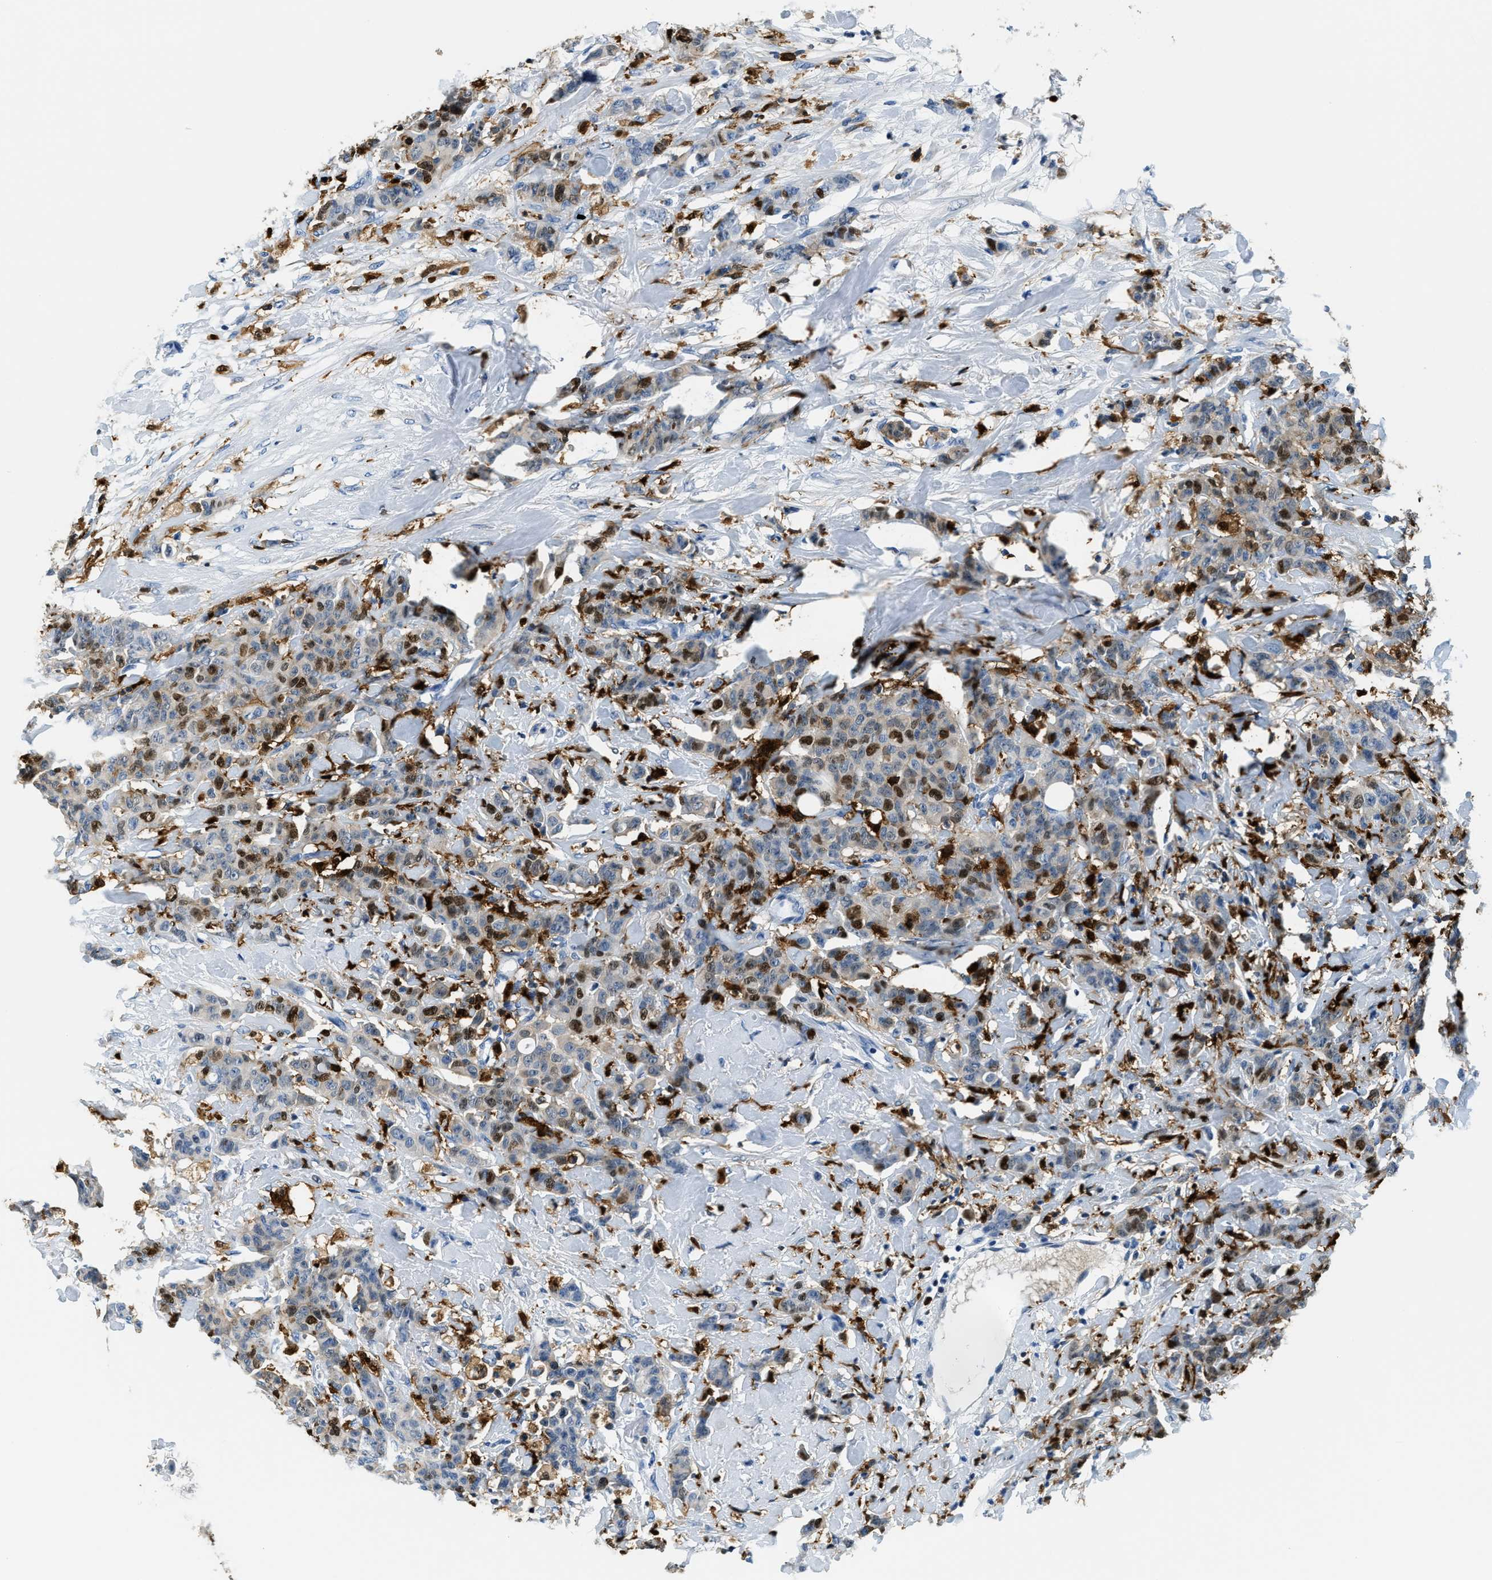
{"staining": {"intensity": "weak", "quantity": "25%-75%", "location": "cytoplasmic/membranous,nuclear"}, "tissue": "breast cancer", "cell_type": "Tumor cells", "image_type": "cancer", "snomed": [{"axis": "morphology", "description": "Normal tissue, NOS"}, {"axis": "morphology", "description": "Duct carcinoma"}, {"axis": "topography", "description": "Breast"}], "caption": "Protein expression analysis of human breast intraductal carcinoma reveals weak cytoplasmic/membranous and nuclear positivity in about 25%-75% of tumor cells.", "gene": "CAPG", "patient": {"sex": "female", "age": 40}}